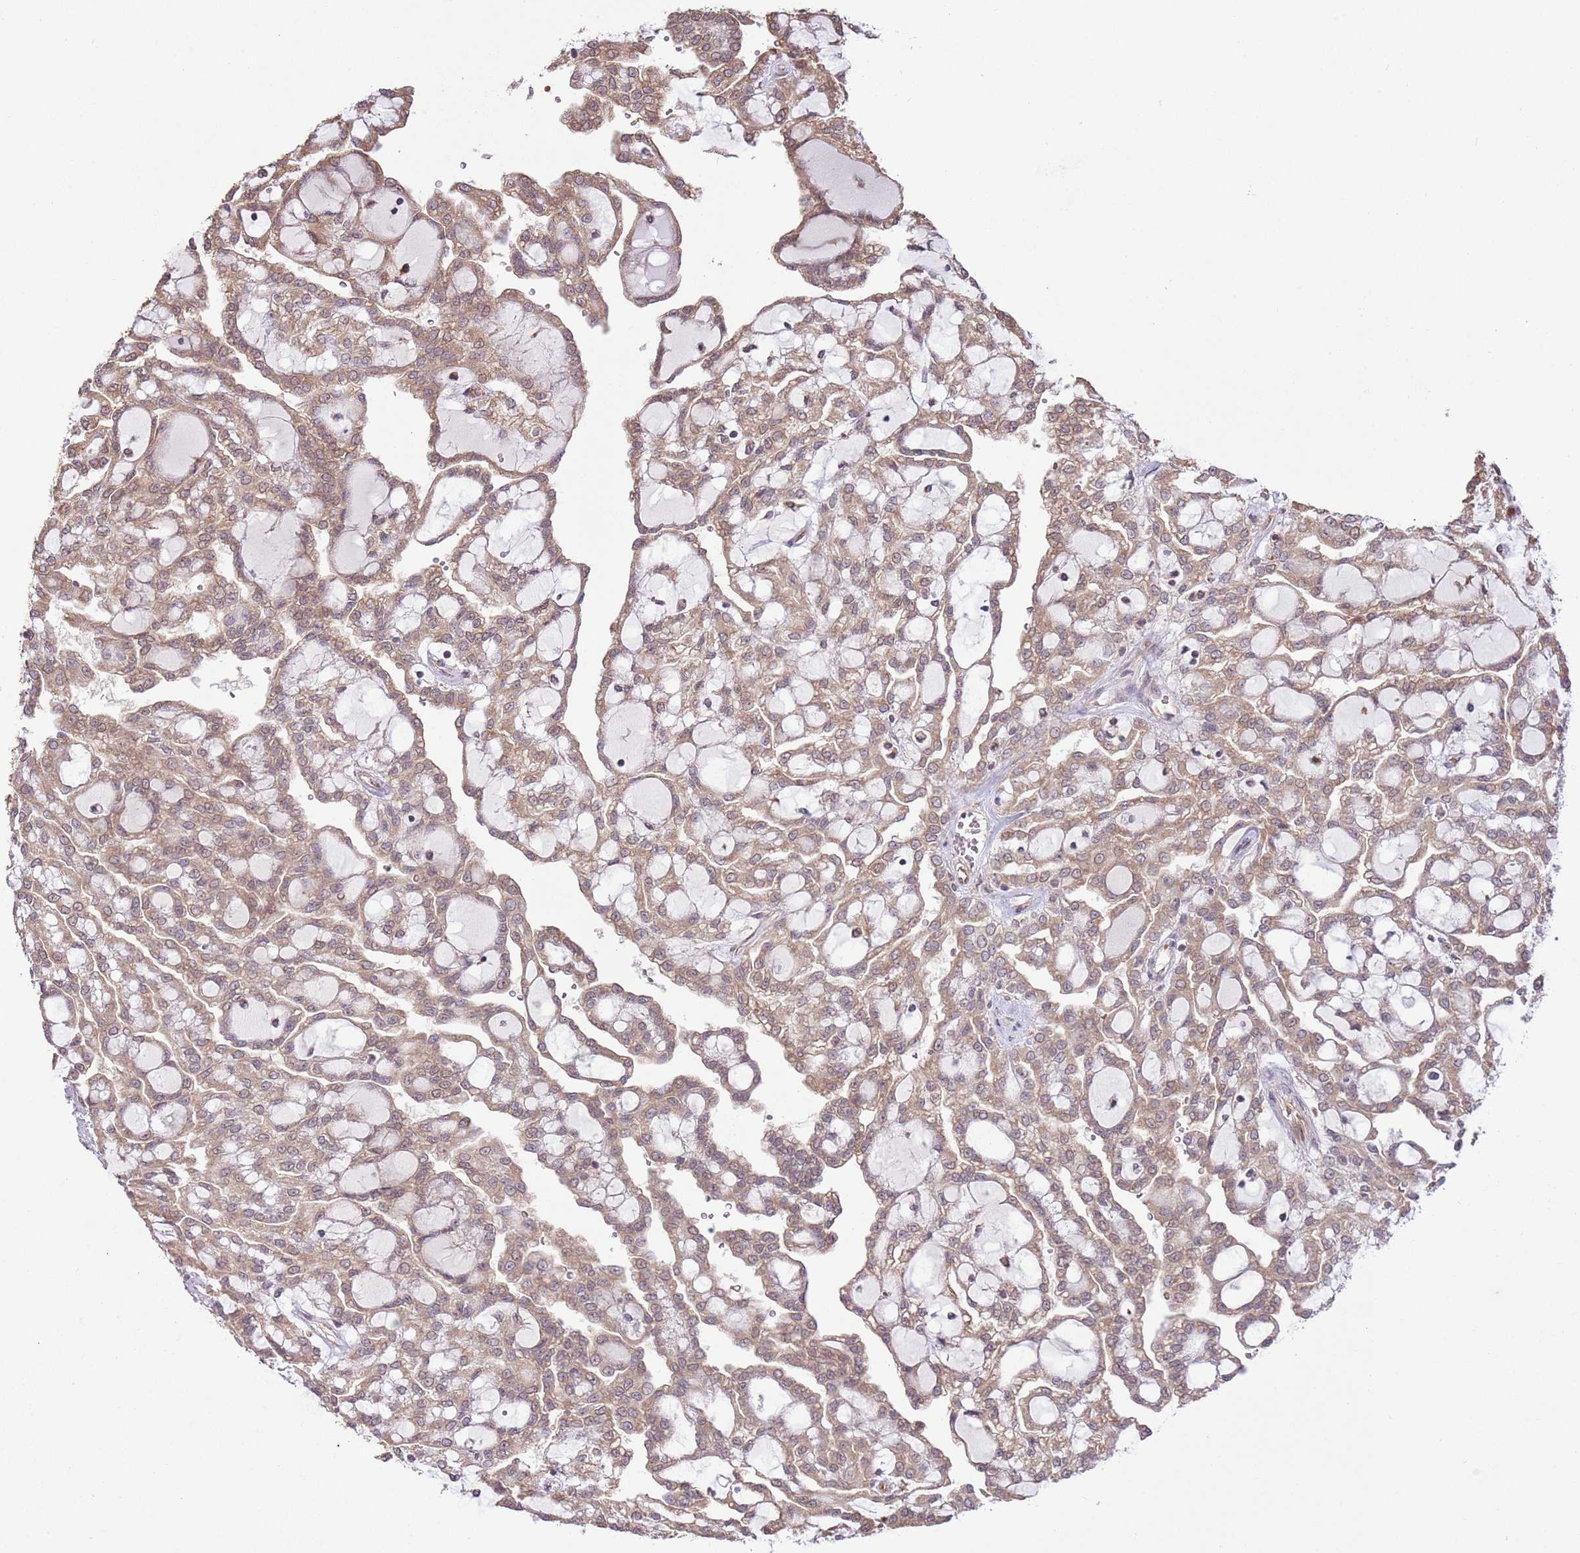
{"staining": {"intensity": "moderate", "quantity": ">75%", "location": "cytoplasmic/membranous,nuclear"}, "tissue": "renal cancer", "cell_type": "Tumor cells", "image_type": "cancer", "snomed": [{"axis": "morphology", "description": "Adenocarcinoma, NOS"}, {"axis": "topography", "description": "Kidney"}], "caption": "Protein analysis of renal cancer (adenocarcinoma) tissue demonstrates moderate cytoplasmic/membranous and nuclear expression in about >75% of tumor cells. The staining is performed using DAB brown chromogen to label protein expression. The nuclei are counter-stained blue using hematoxylin.", "gene": "AMIGO1", "patient": {"sex": "male", "age": 63}}